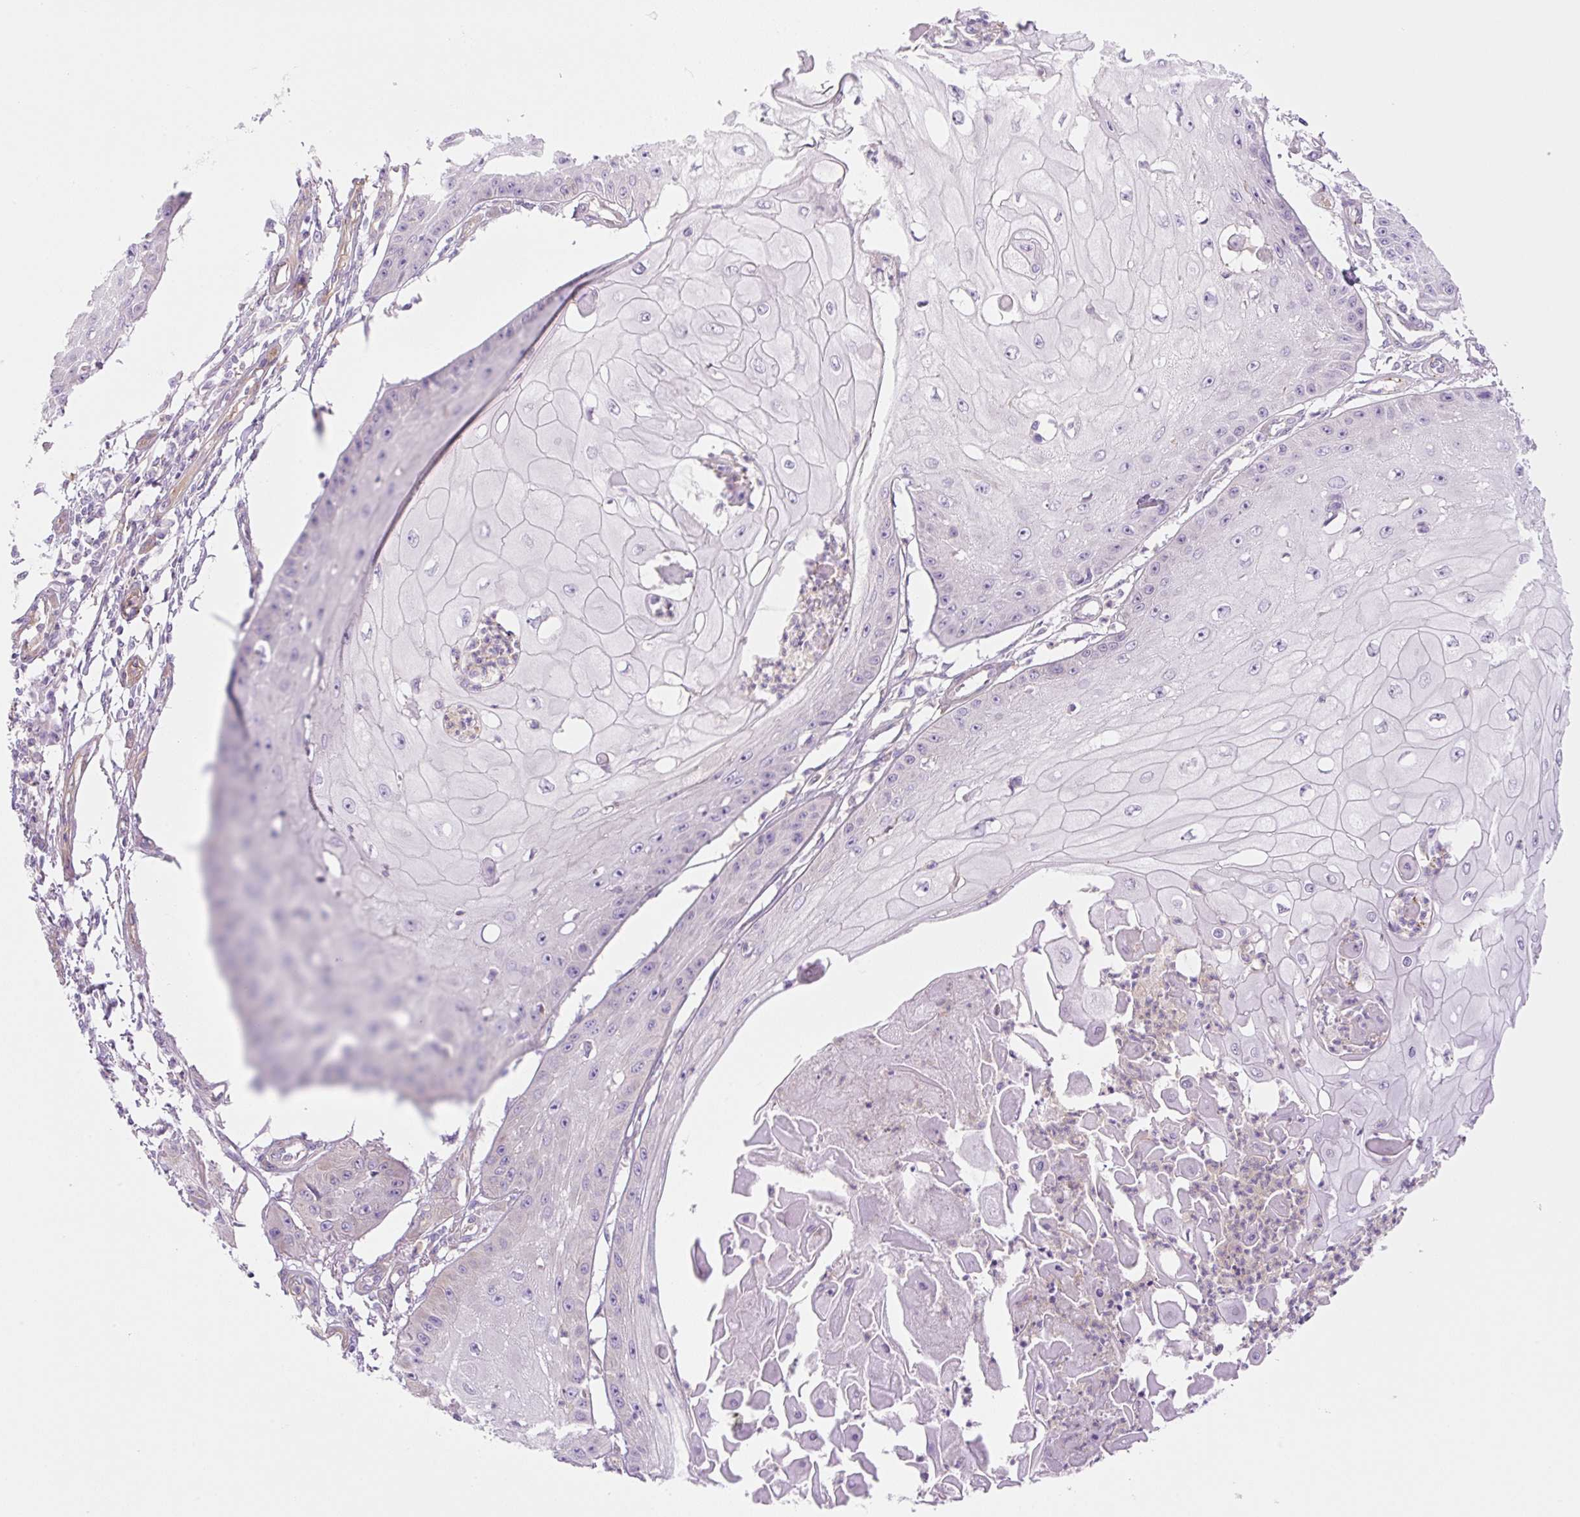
{"staining": {"intensity": "negative", "quantity": "none", "location": "none"}, "tissue": "skin cancer", "cell_type": "Tumor cells", "image_type": "cancer", "snomed": [{"axis": "morphology", "description": "Squamous cell carcinoma, NOS"}, {"axis": "topography", "description": "Skin"}], "caption": "Immunohistochemistry histopathology image of neoplastic tissue: human skin cancer stained with DAB (3,3'-diaminobenzidine) displays no significant protein expression in tumor cells.", "gene": "EHD3", "patient": {"sex": "male", "age": 70}}